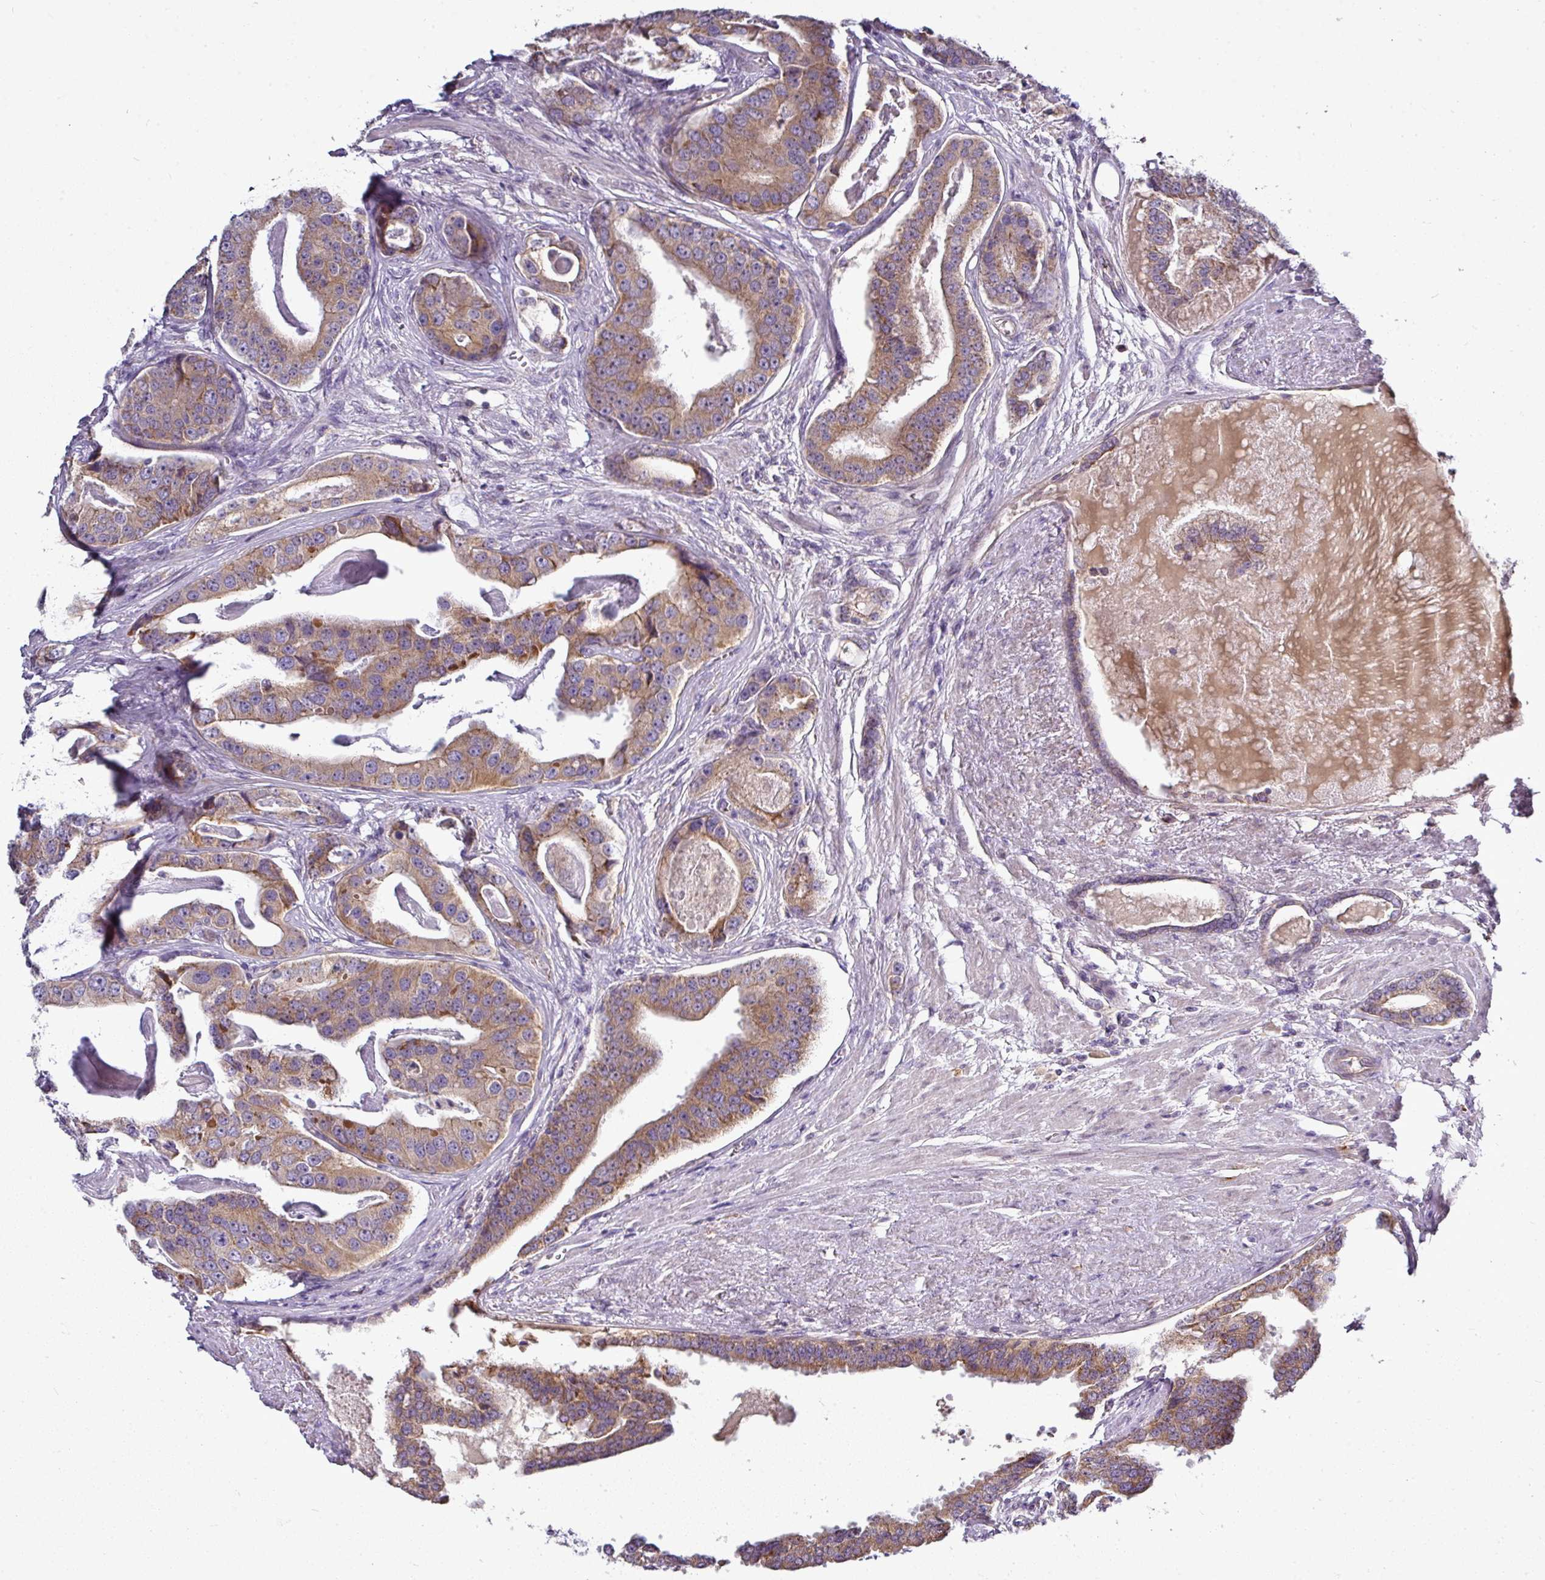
{"staining": {"intensity": "moderate", "quantity": ">75%", "location": "cytoplasmic/membranous"}, "tissue": "prostate cancer", "cell_type": "Tumor cells", "image_type": "cancer", "snomed": [{"axis": "morphology", "description": "Adenocarcinoma, High grade"}, {"axis": "topography", "description": "Prostate"}], "caption": "IHC of adenocarcinoma (high-grade) (prostate) shows medium levels of moderate cytoplasmic/membranous expression in approximately >75% of tumor cells.", "gene": "GAN", "patient": {"sex": "male", "age": 71}}